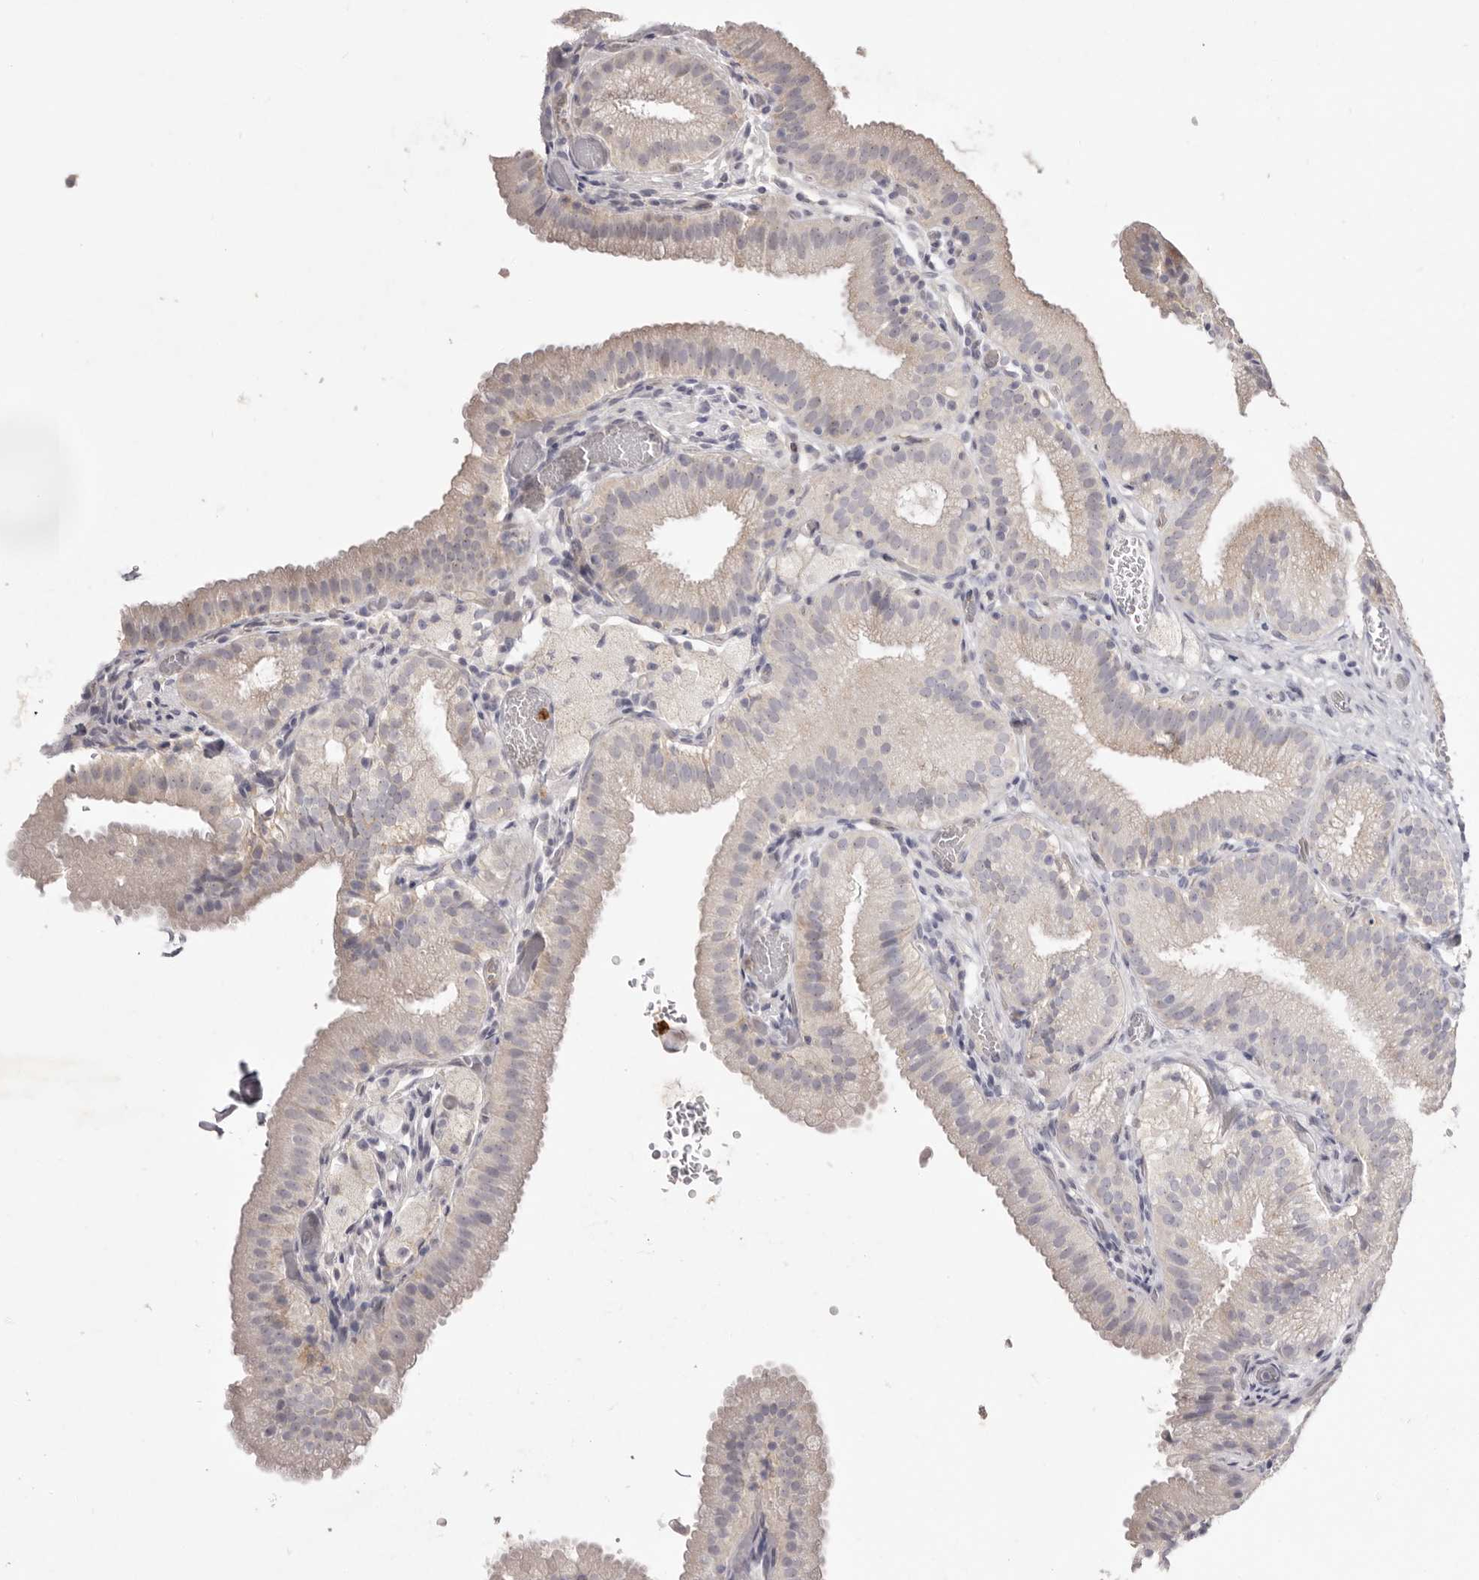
{"staining": {"intensity": "negative", "quantity": "none", "location": "none"}, "tissue": "gallbladder", "cell_type": "Glandular cells", "image_type": "normal", "snomed": [{"axis": "morphology", "description": "Normal tissue, NOS"}, {"axis": "topography", "description": "Gallbladder"}], "caption": "Gallbladder stained for a protein using IHC shows no staining glandular cells.", "gene": "GPR84", "patient": {"sex": "male", "age": 54}}